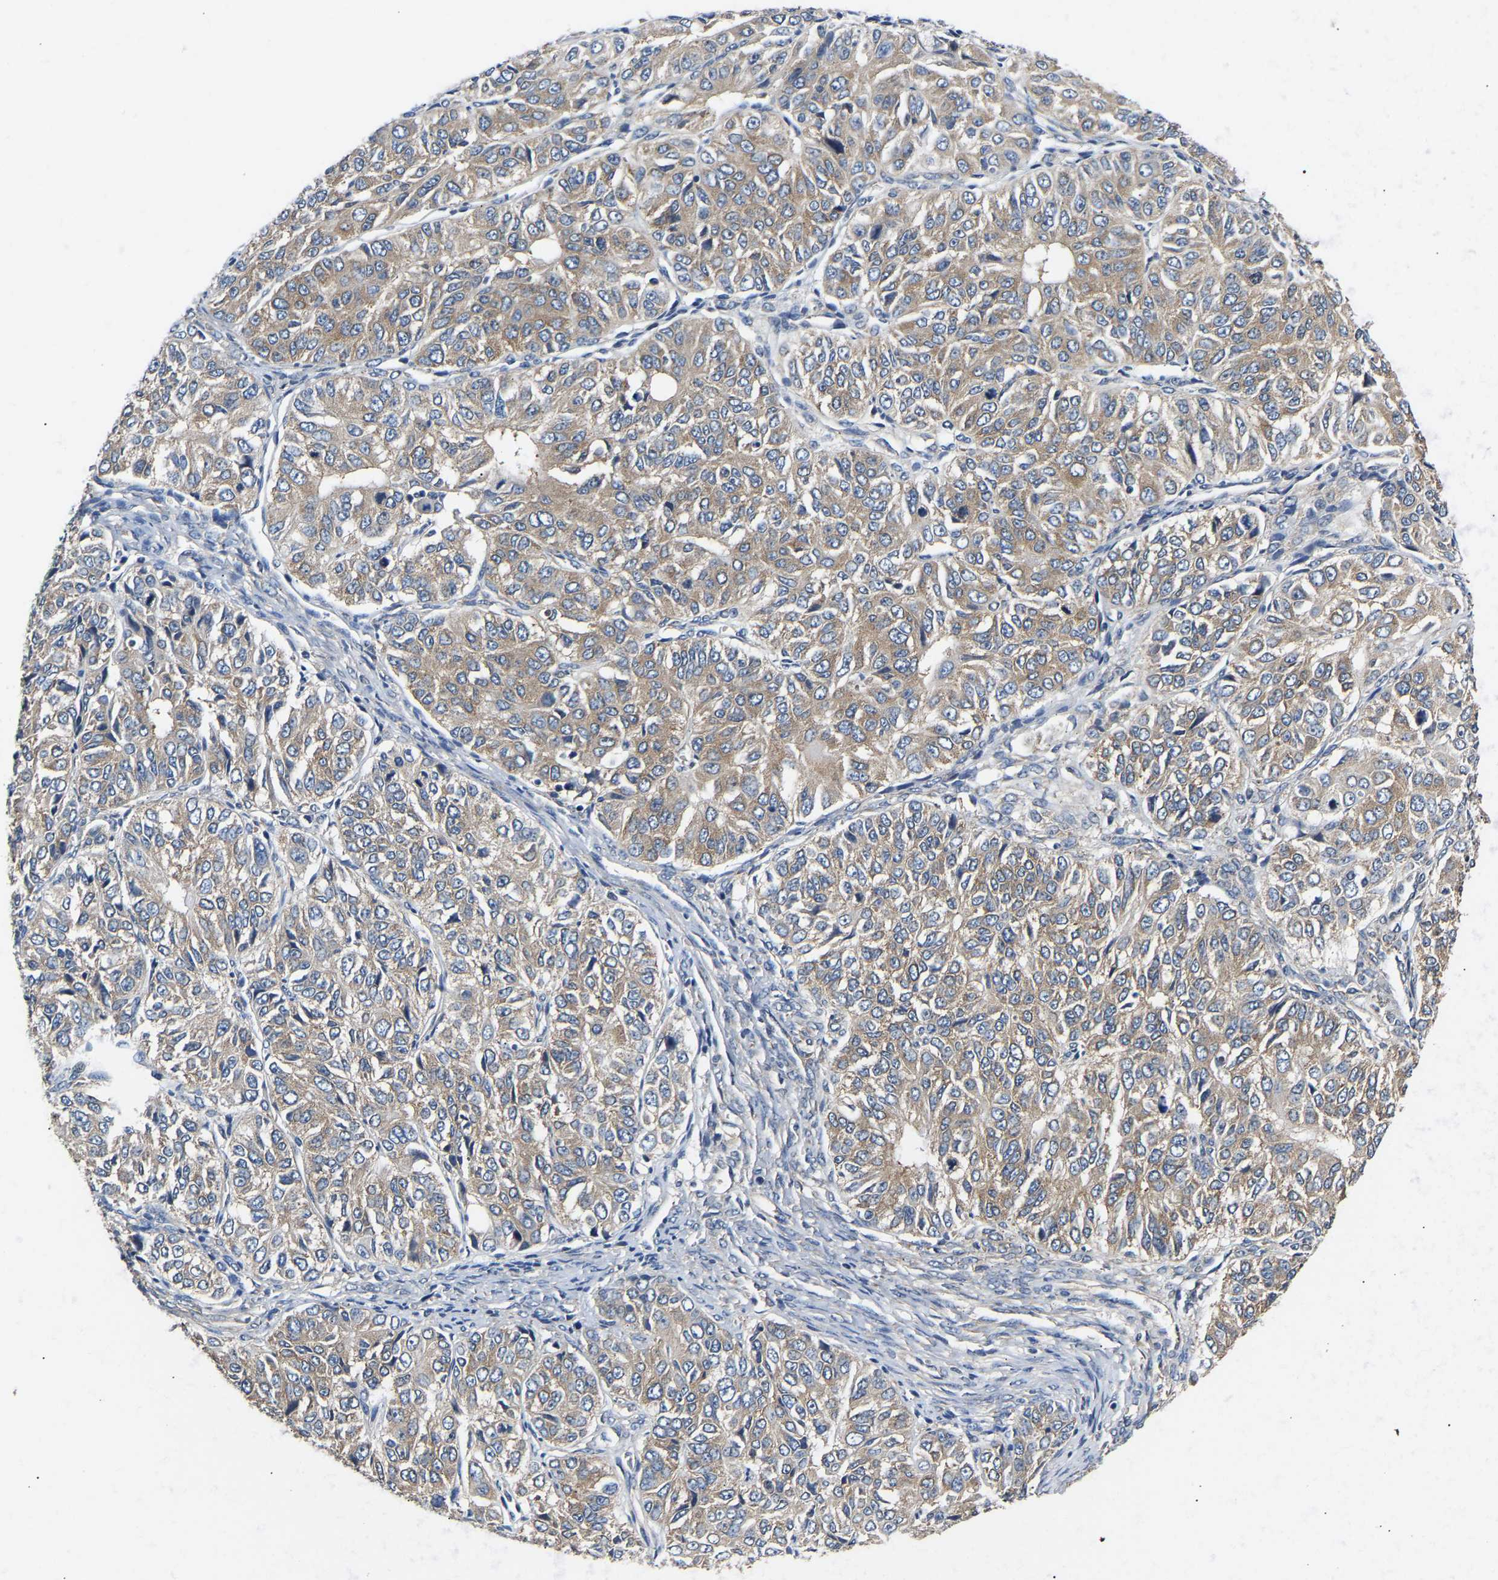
{"staining": {"intensity": "weak", "quantity": ">75%", "location": "cytoplasmic/membranous"}, "tissue": "ovarian cancer", "cell_type": "Tumor cells", "image_type": "cancer", "snomed": [{"axis": "morphology", "description": "Carcinoma, endometroid"}, {"axis": "topography", "description": "Ovary"}], "caption": "Protein expression analysis of human ovarian endometroid carcinoma reveals weak cytoplasmic/membranous positivity in about >75% of tumor cells. (IHC, brightfield microscopy, high magnification).", "gene": "AIMP2", "patient": {"sex": "female", "age": 51}}